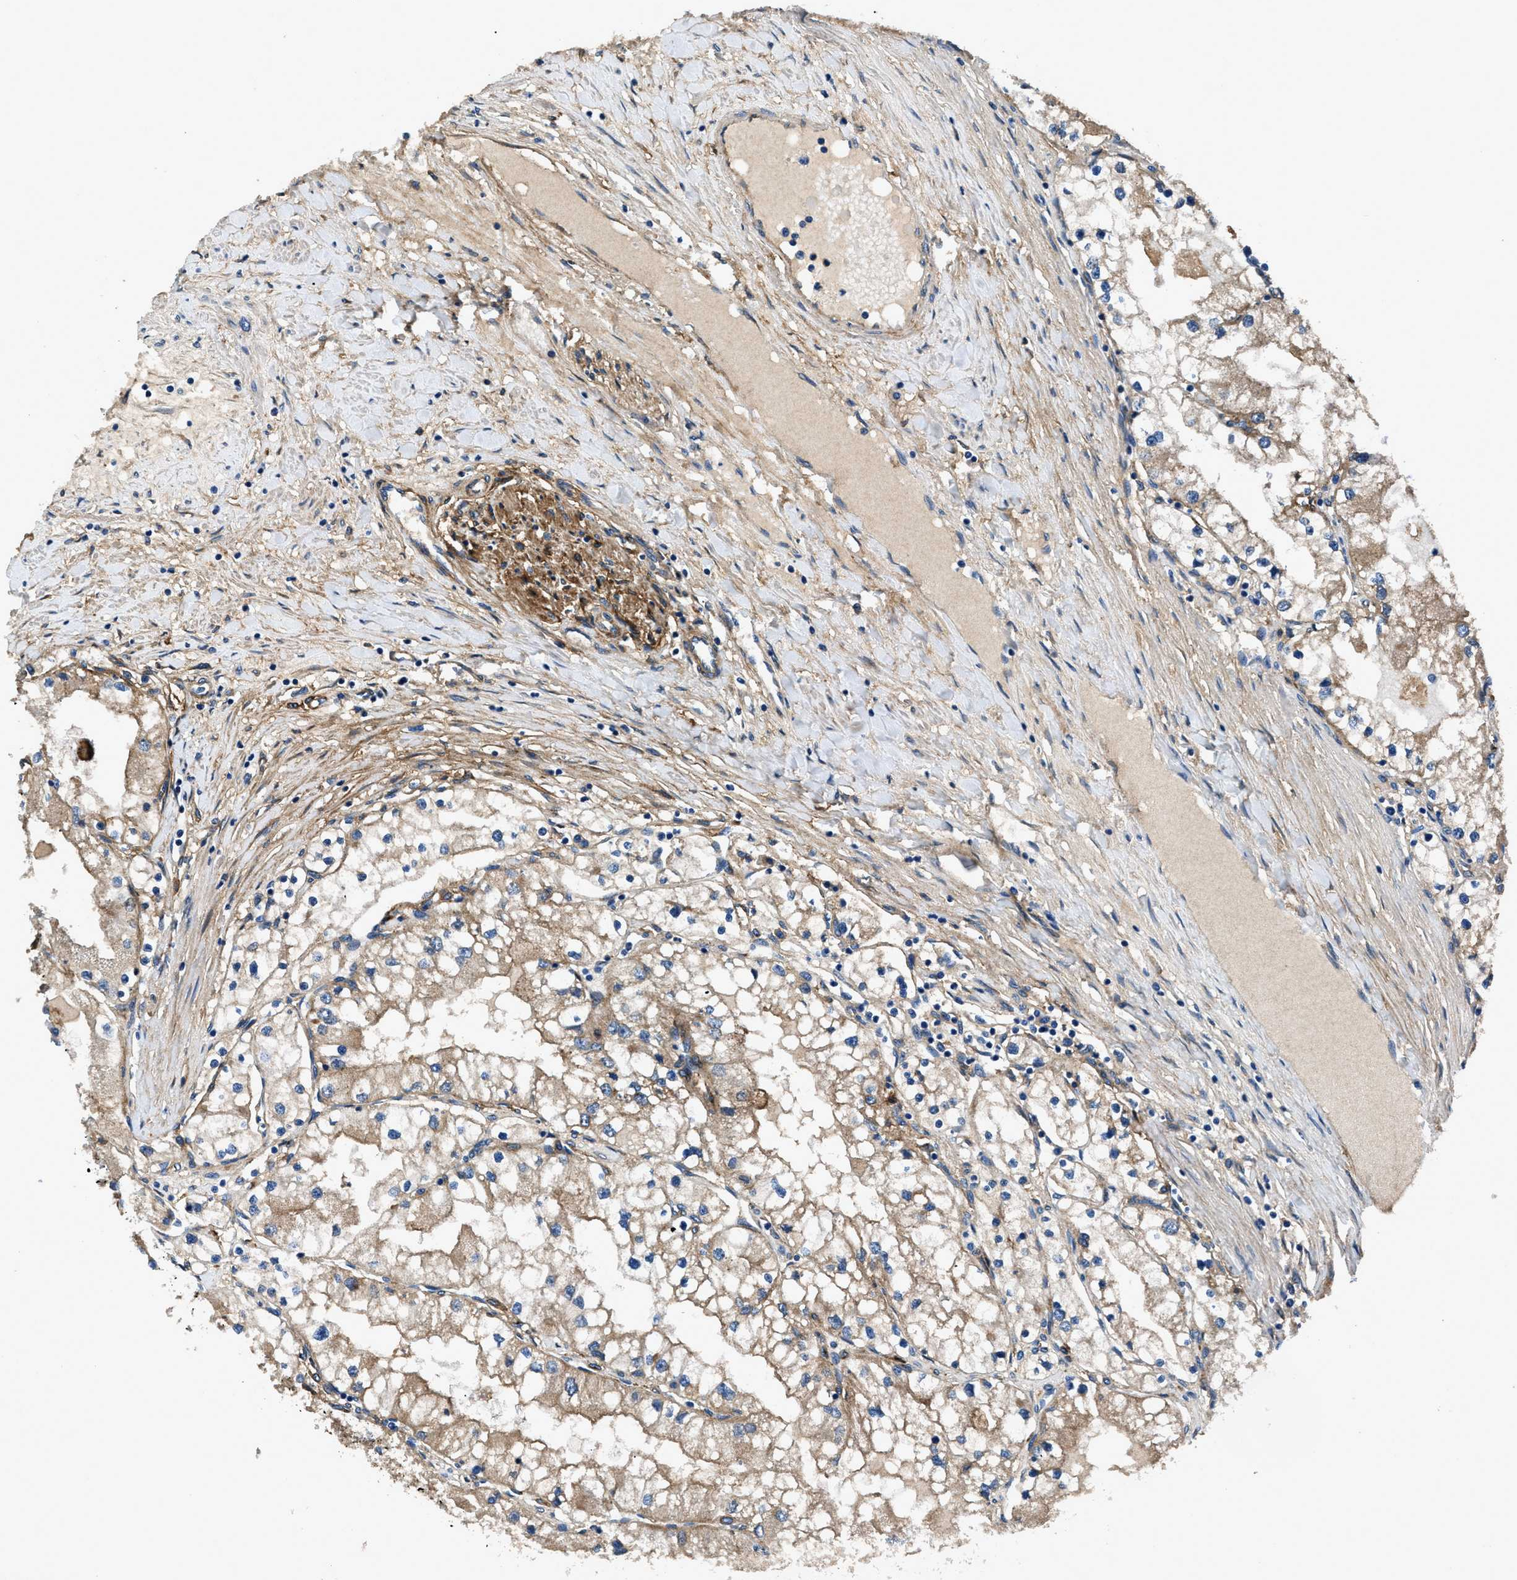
{"staining": {"intensity": "weak", "quantity": ">75%", "location": "cytoplasmic/membranous"}, "tissue": "renal cancer", "cell_type": "Tumor cells", "image_type": "cancer", "snomed": [{"axis": "morphology", "description": "Adenocarcinoma, NOS"}, {"axis": "topography", "description": "Kidney"}], "caption": "High-magnification brightfield microscopy of renal cancer (adenocarcinoma) stained with DAB (brown) and counterstained with hematoxylin (blue). tumor cells exhibit weak cytoplasmic/membranous positivity is seen in about>75% of cells.", "gene": "CD276", "patient": {"sex": "male", "age": 68}}